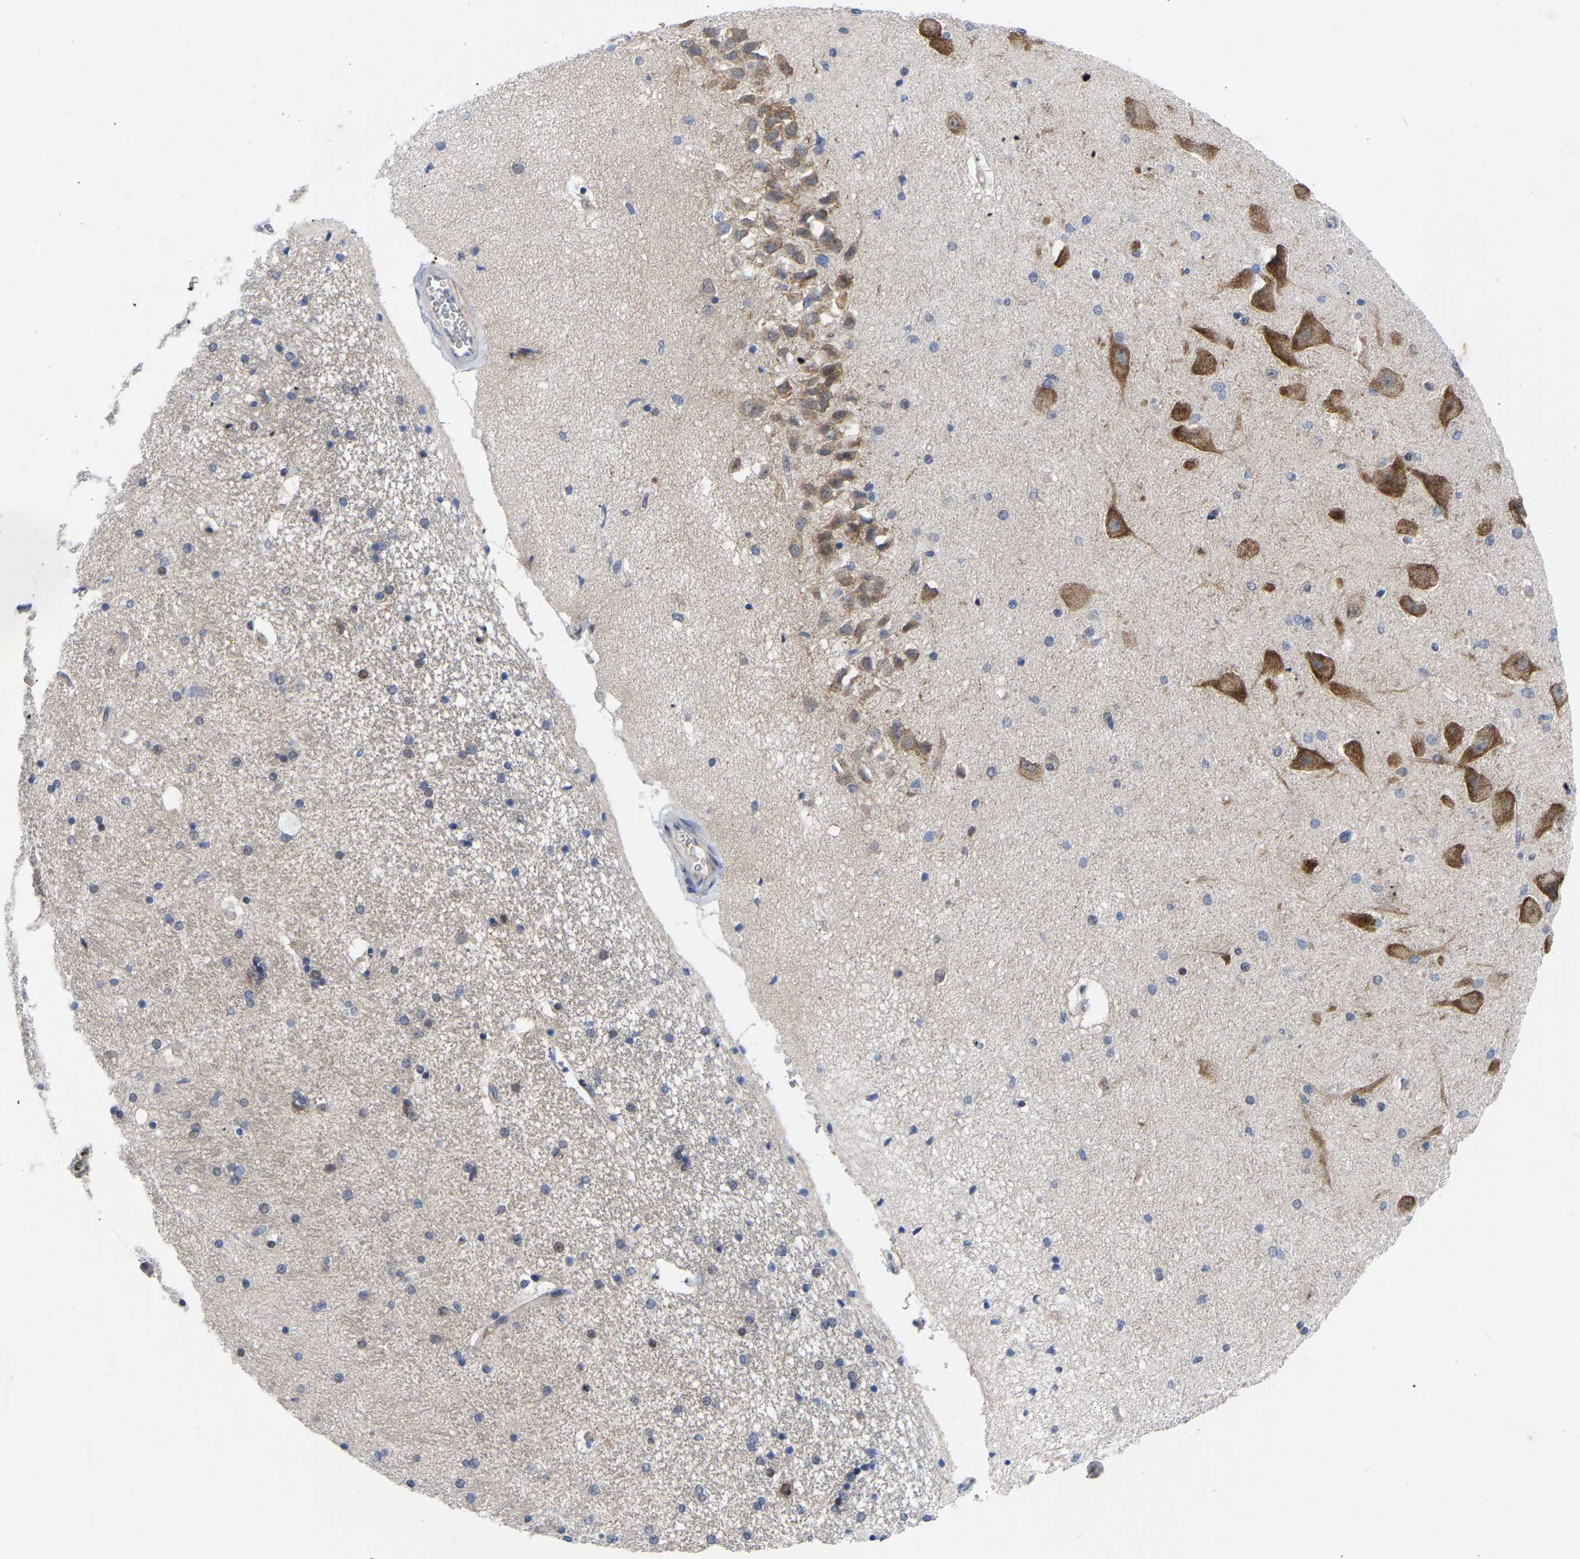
{"staining": {"intensity": "weak", "quantity": "<25%", "location": "cytoplasmic/membranous,nuclear"}, "tissue": "hippocampus", "cell_type": "Glial cells", "image_type": "normal", "snomed": [{"axis": "morphology", "description": "Normal tissue, NOS"}, {"axis": "topography", "description": "Hippocampus"}], "caption": "The IHC histopathology image has no significant staining in glial cells of hippocampus.", "gene": "TCP1", "patient": {"sex": "female", "age": 54}}